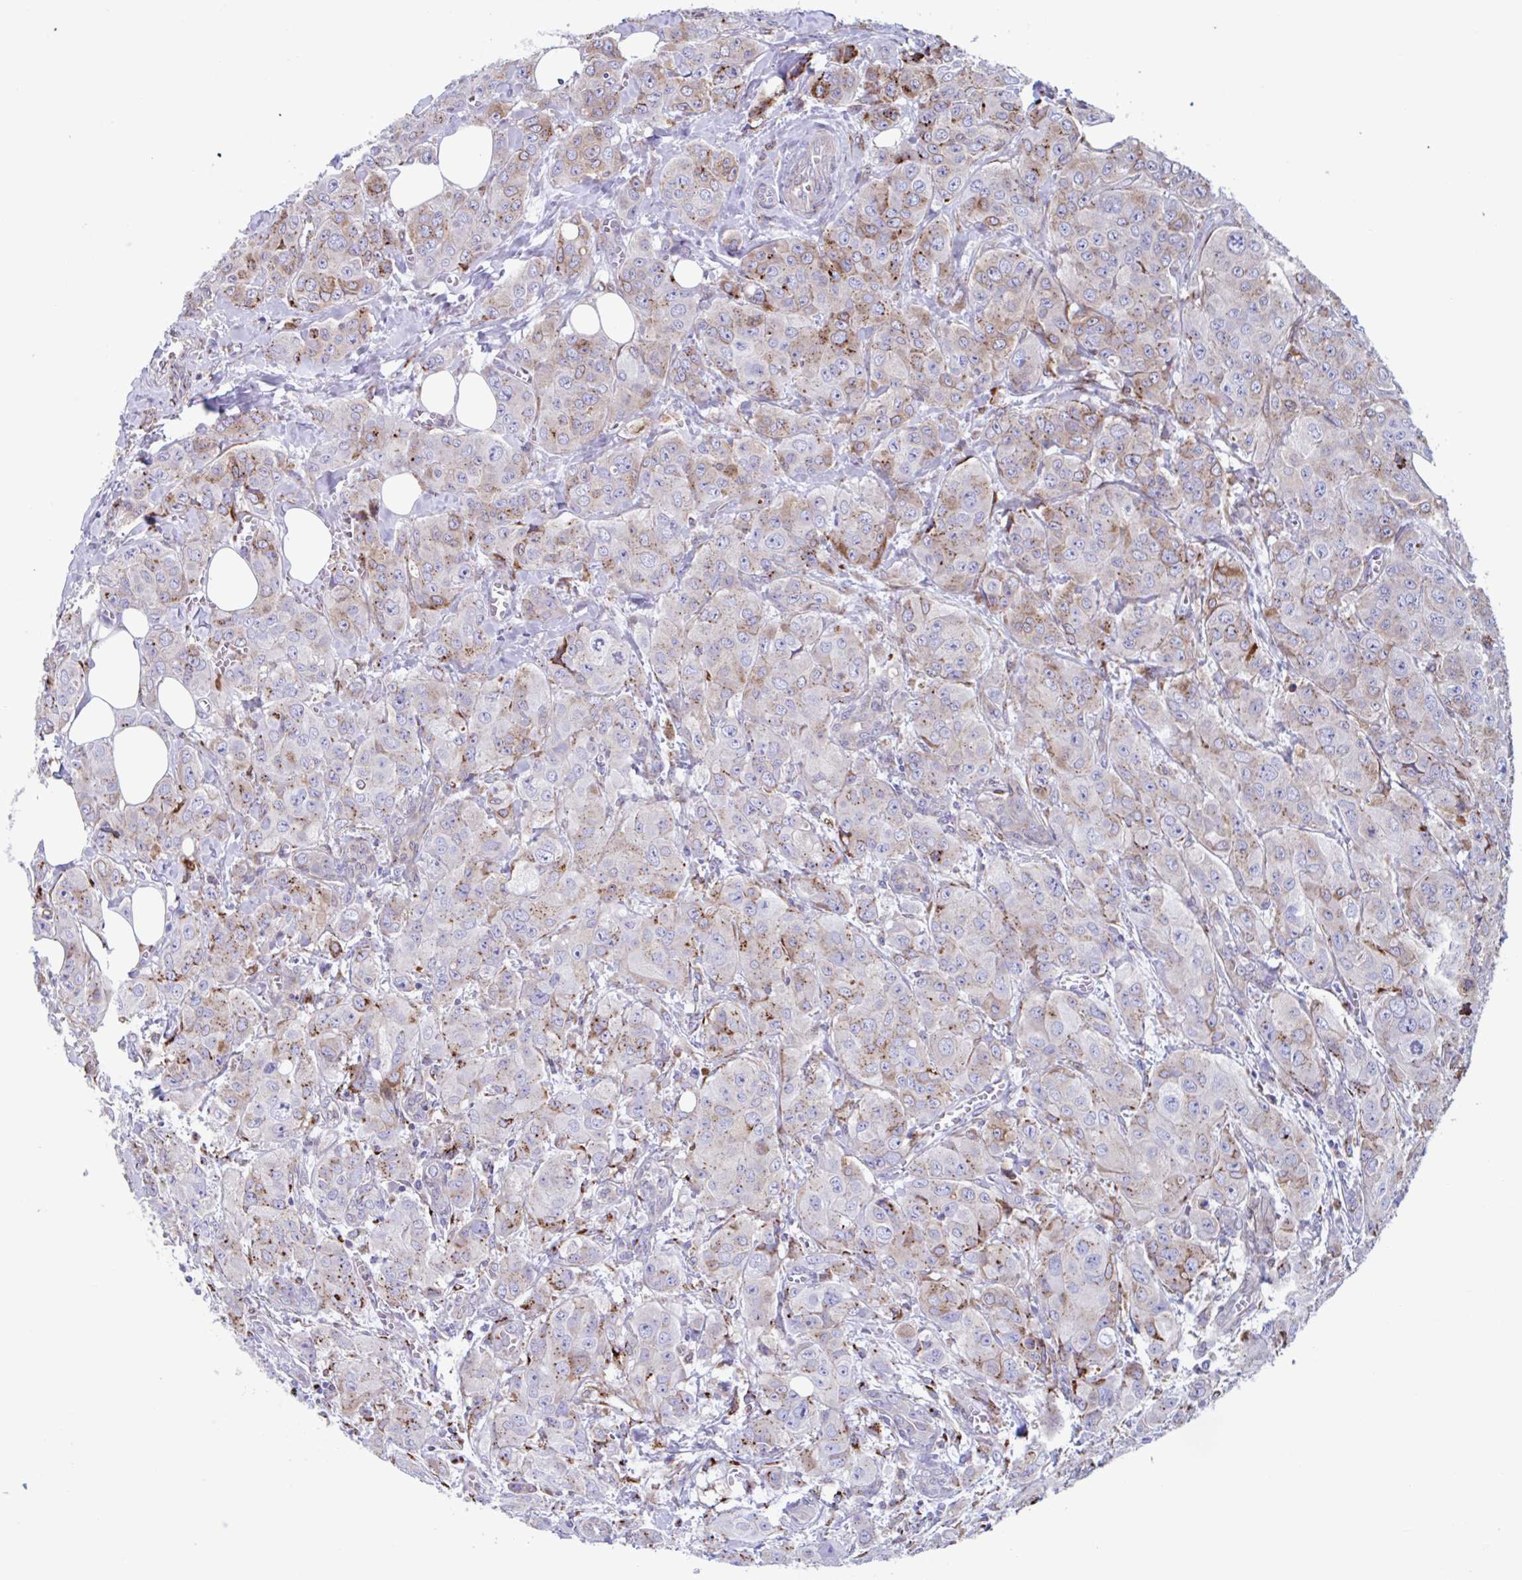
{"staining": {"intensity": "weak", "quantity": "25%-75%", "location": "cytoplasmic/membranous"}, "tissue": "breast cancer", "cell_type": "Tumor cells", "image_type": "cancer", "snomed": [{"axis": "morphology", "description": "Duct carcinoma"}, {"axis": "topography", "description": "Breast"}], "caption": "The photomicrograph demonstrates staining of invasive ductal carcinoma (breast), revealing weak cytoplasmic/membranous protein expression (brown color) within tumor cells.", "gene": "RFK", "patient": {"sex": "female", "age": 43}}